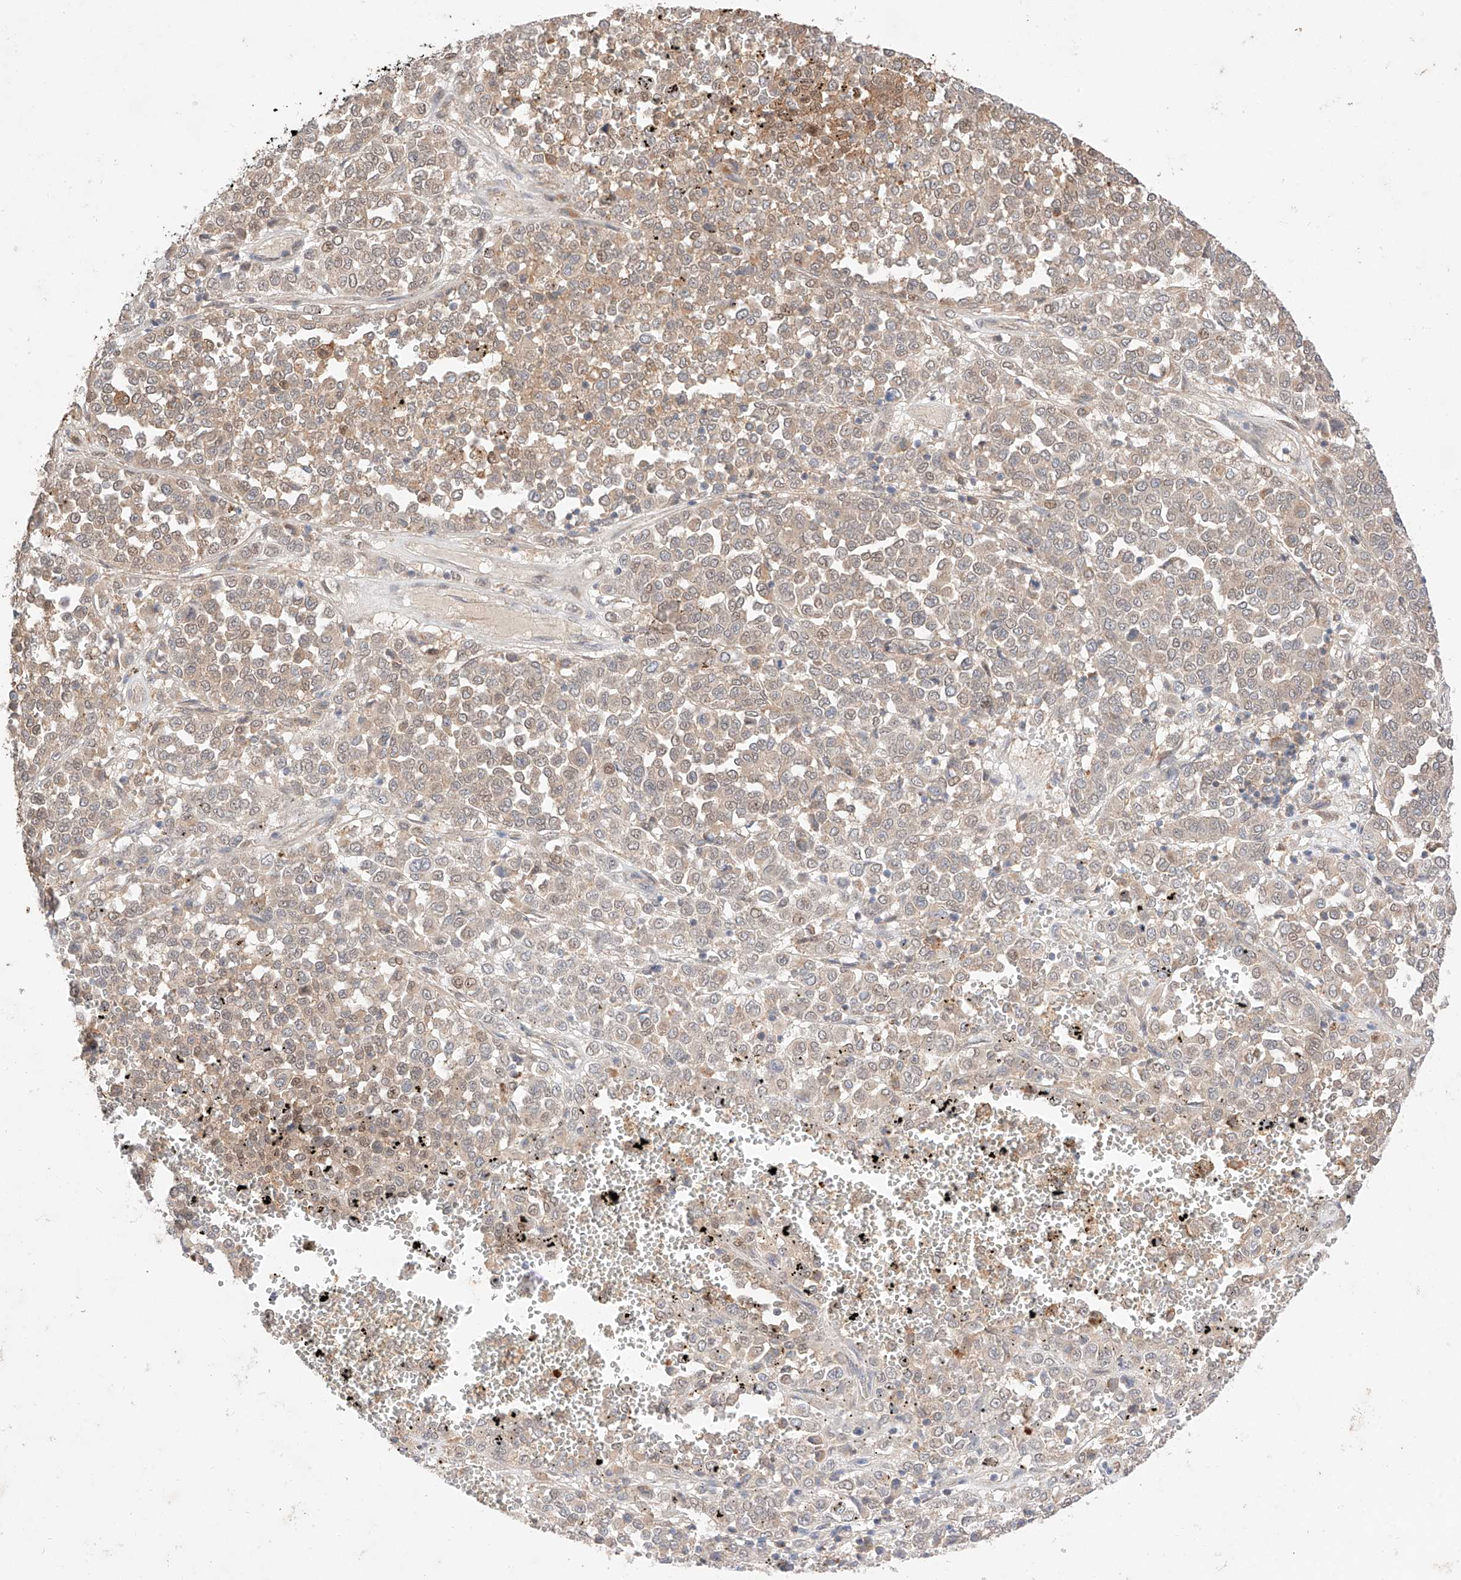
{"staining": {"intensity": "weak", "quantity": "25%-75%", "location": "cytoplasmic/membranous,nuclear"}, "tissue": "melanoma", "cell_type": "Tumor cells", "image_type": "cancer", "snomed": [{"axis": "morphology", "description": "Malignant melanoma, Metastatic site"}, {"axis": "topography", "description": "Pancreas"}], "caption": "Immunohistochemical staining of human melanoma displays low levels of weak cytoplasmic/membranous and nuclear protein positivity in approximately 25%-75% of tumor cells. The staining was performed using DAB to visualize the protein expression in brown, while the nuclei were stained in blue with hematoxylin (Magnification: 20x).", "gene": "GCNT1", "patient": {"sex": "female", "age": 30}}